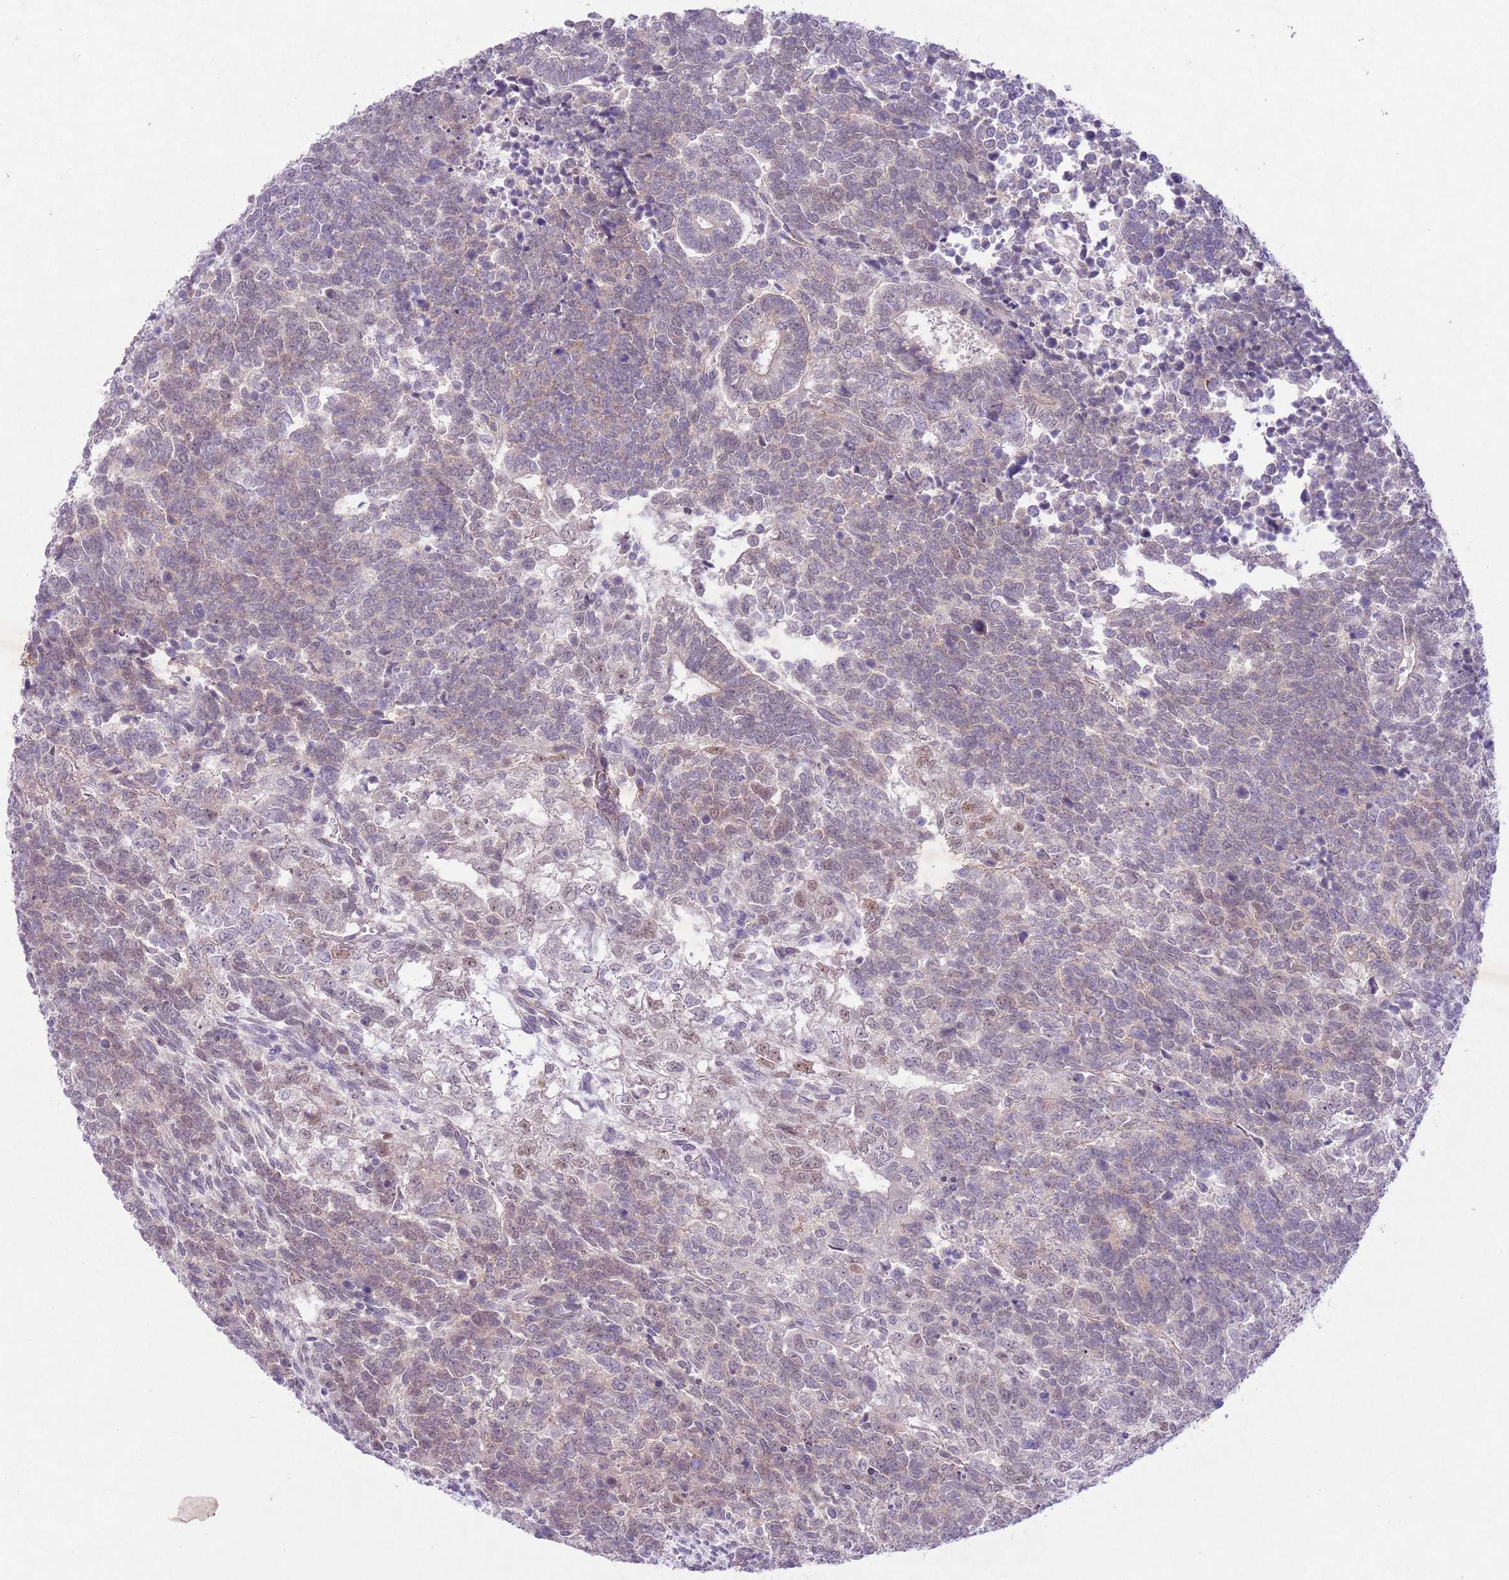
{"staining": {"intensity": "weak", "quantity": "25%-75%", "location": "nuclear"}, "tissue": "testis cancer", "cell_type": "Tumor cells", "image_type": "cancer", "snomed": [{"axis": "morphology", "description": "Carcinoma, Embryonal, NOS"}, {"axis": "topography", "description": "Testis"}], "caption": "Human testis cancer stained with a brown dye reveals weak nuclear positive positivity in approximately 25%-75% of tumor cells.", "gene": "CCNI", "patient": {"sex": "male", "age": 23}}